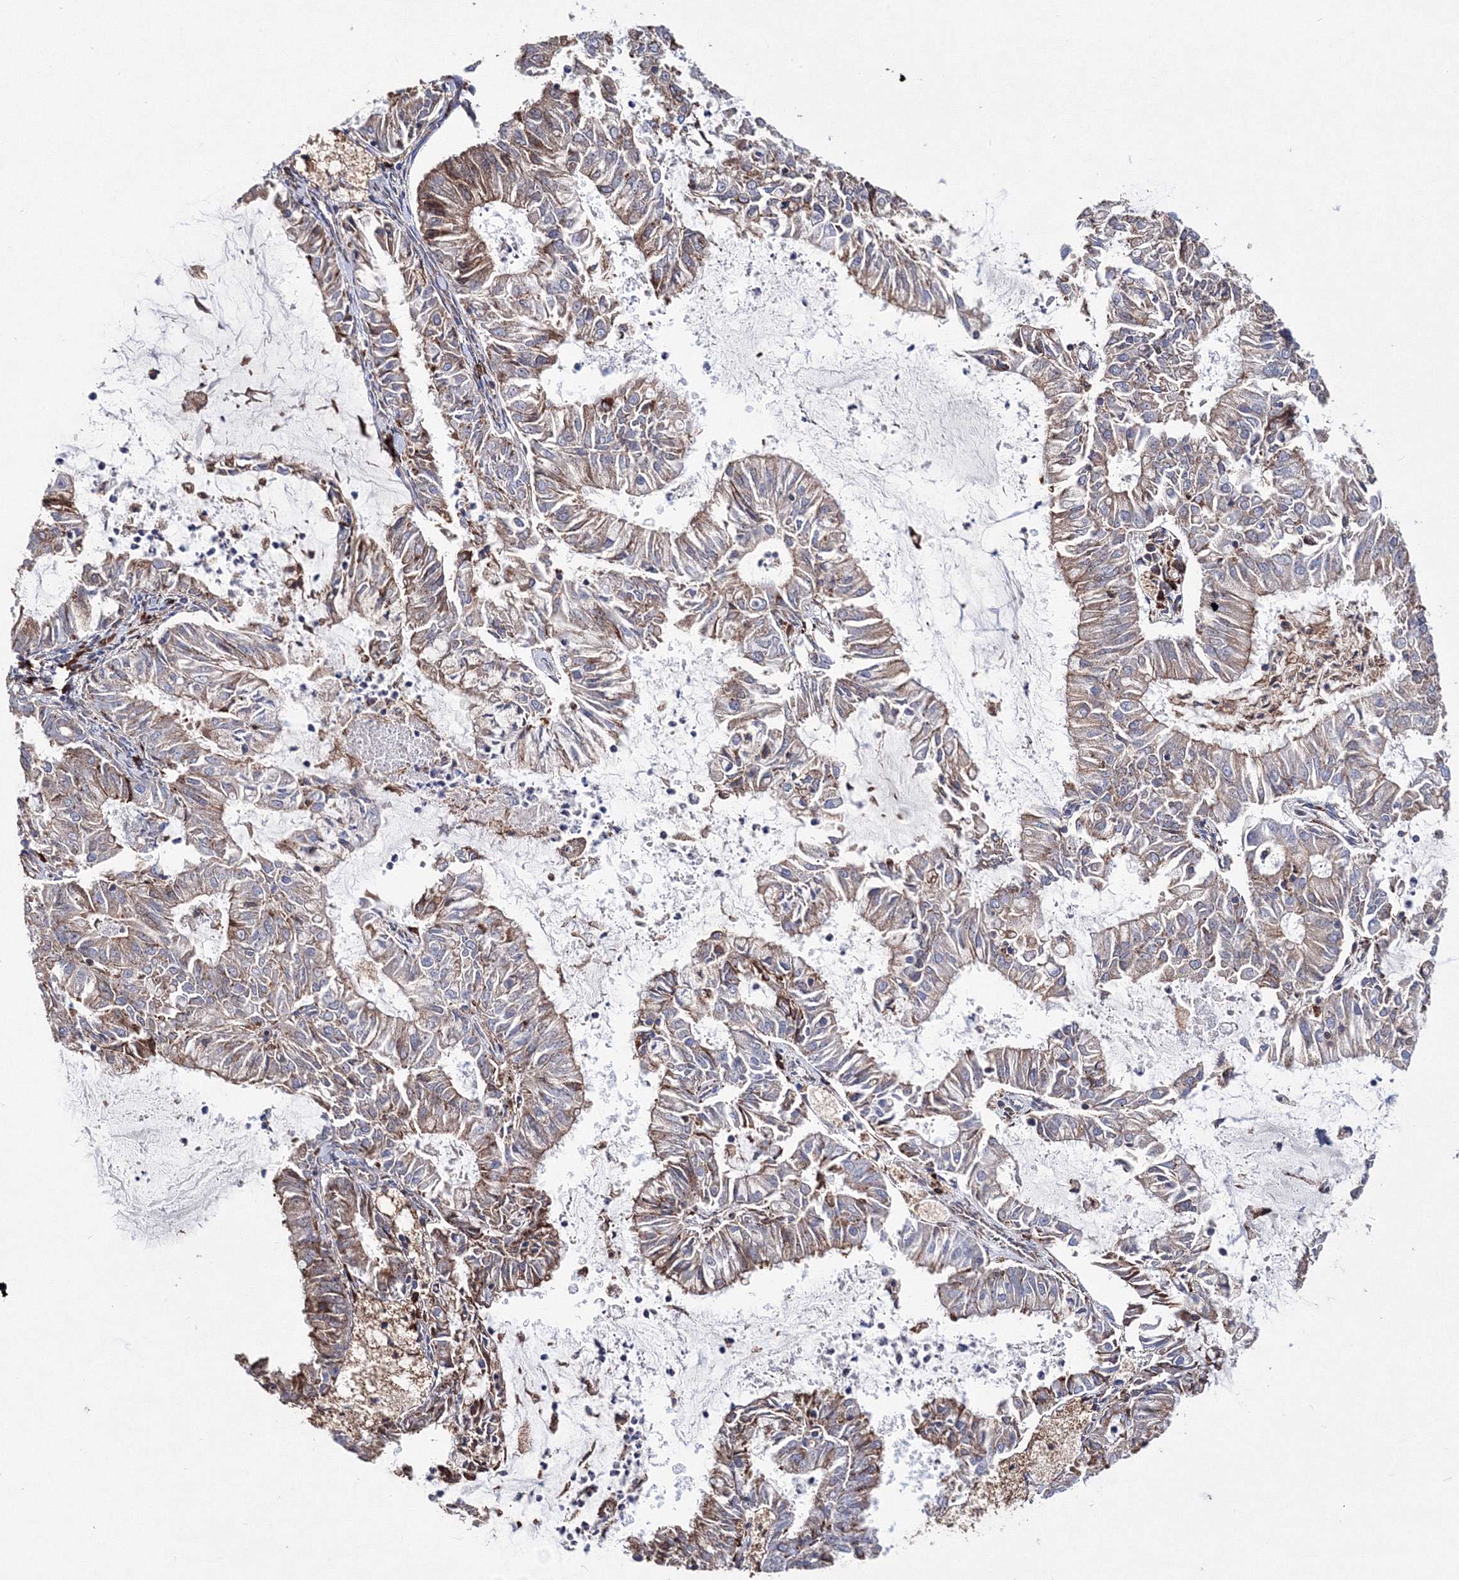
{"staining": {"intensity": "moderate", "quantity": ">75%", "location": "cytoplasmic/membranous"}, "tissue": "endometrial cancer", "cell_type": "Tumor cells", "image_type": "cancer", "snomed": [{"axis": "morphology", "description": "Adenocarcinoma, NOS"}, {"axis": "topography", "description": "Endometrium"}], "caption": "A brown stain shows moderate cytoplasmic/membranous staining of a protein in endometrial cancer tumor cells.", "gene": "VPS8", "patient": {"sex": "female", "age": 57}}